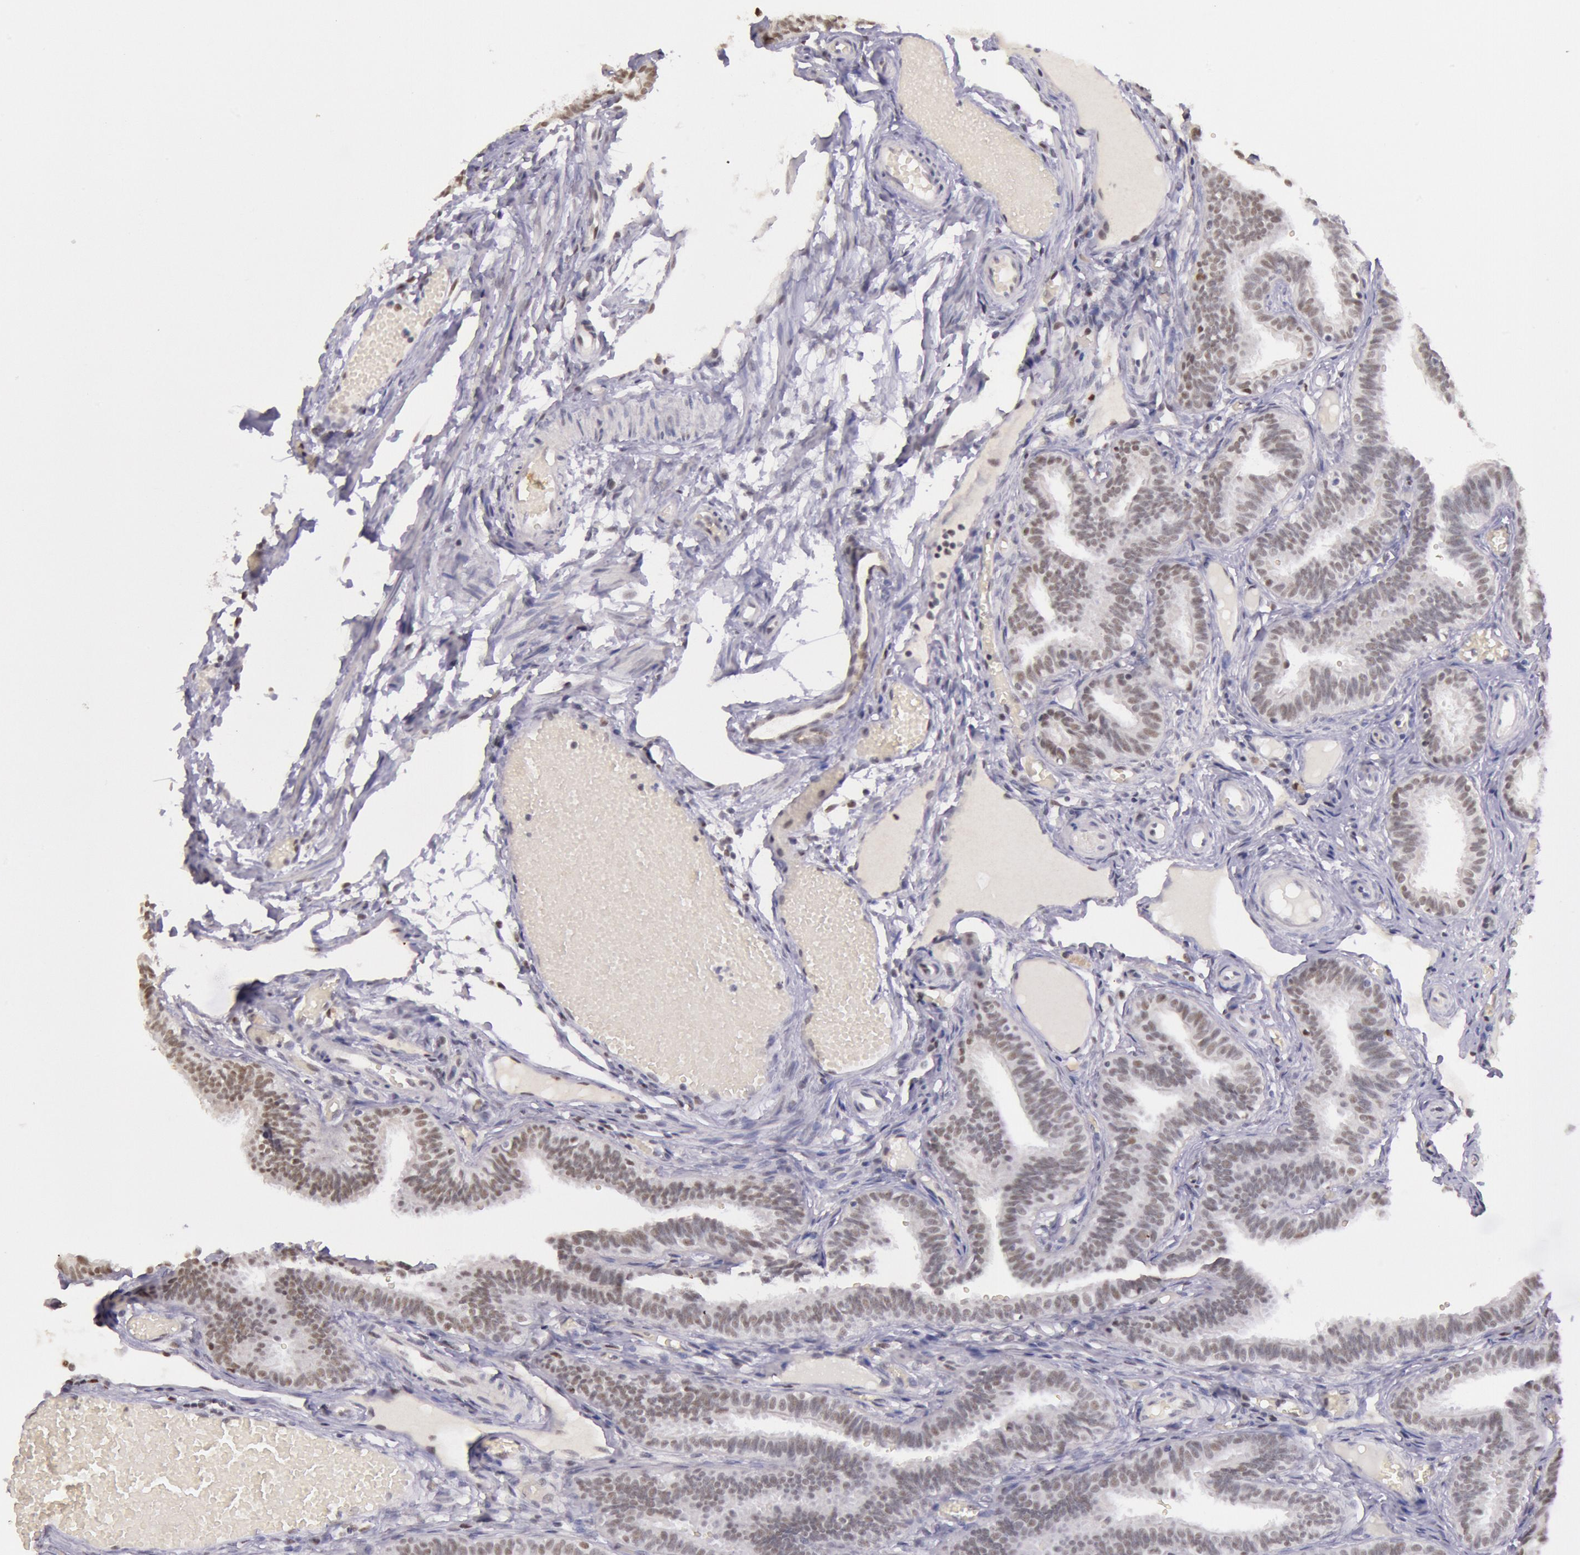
{"staining": {"intensity": "weak", "quantity": ">75%", "location": "nuclear"}, "tissue": "fallopian tube", "cell_type": "Glandular cells", "image_type": "normal", "snomed": [{"axis": "morphology", "description": "Normal tissue, NOS"}, {"axis": "topography", "description": "Fallopian tube"}], "caption": "The photomicrograph demonstrates a brown stain indicating the presence of a protein in the nuclear of glandular cells in fallopian tube.", "gene": "TASL", "patient": {"sex": "female", "age": 29}}